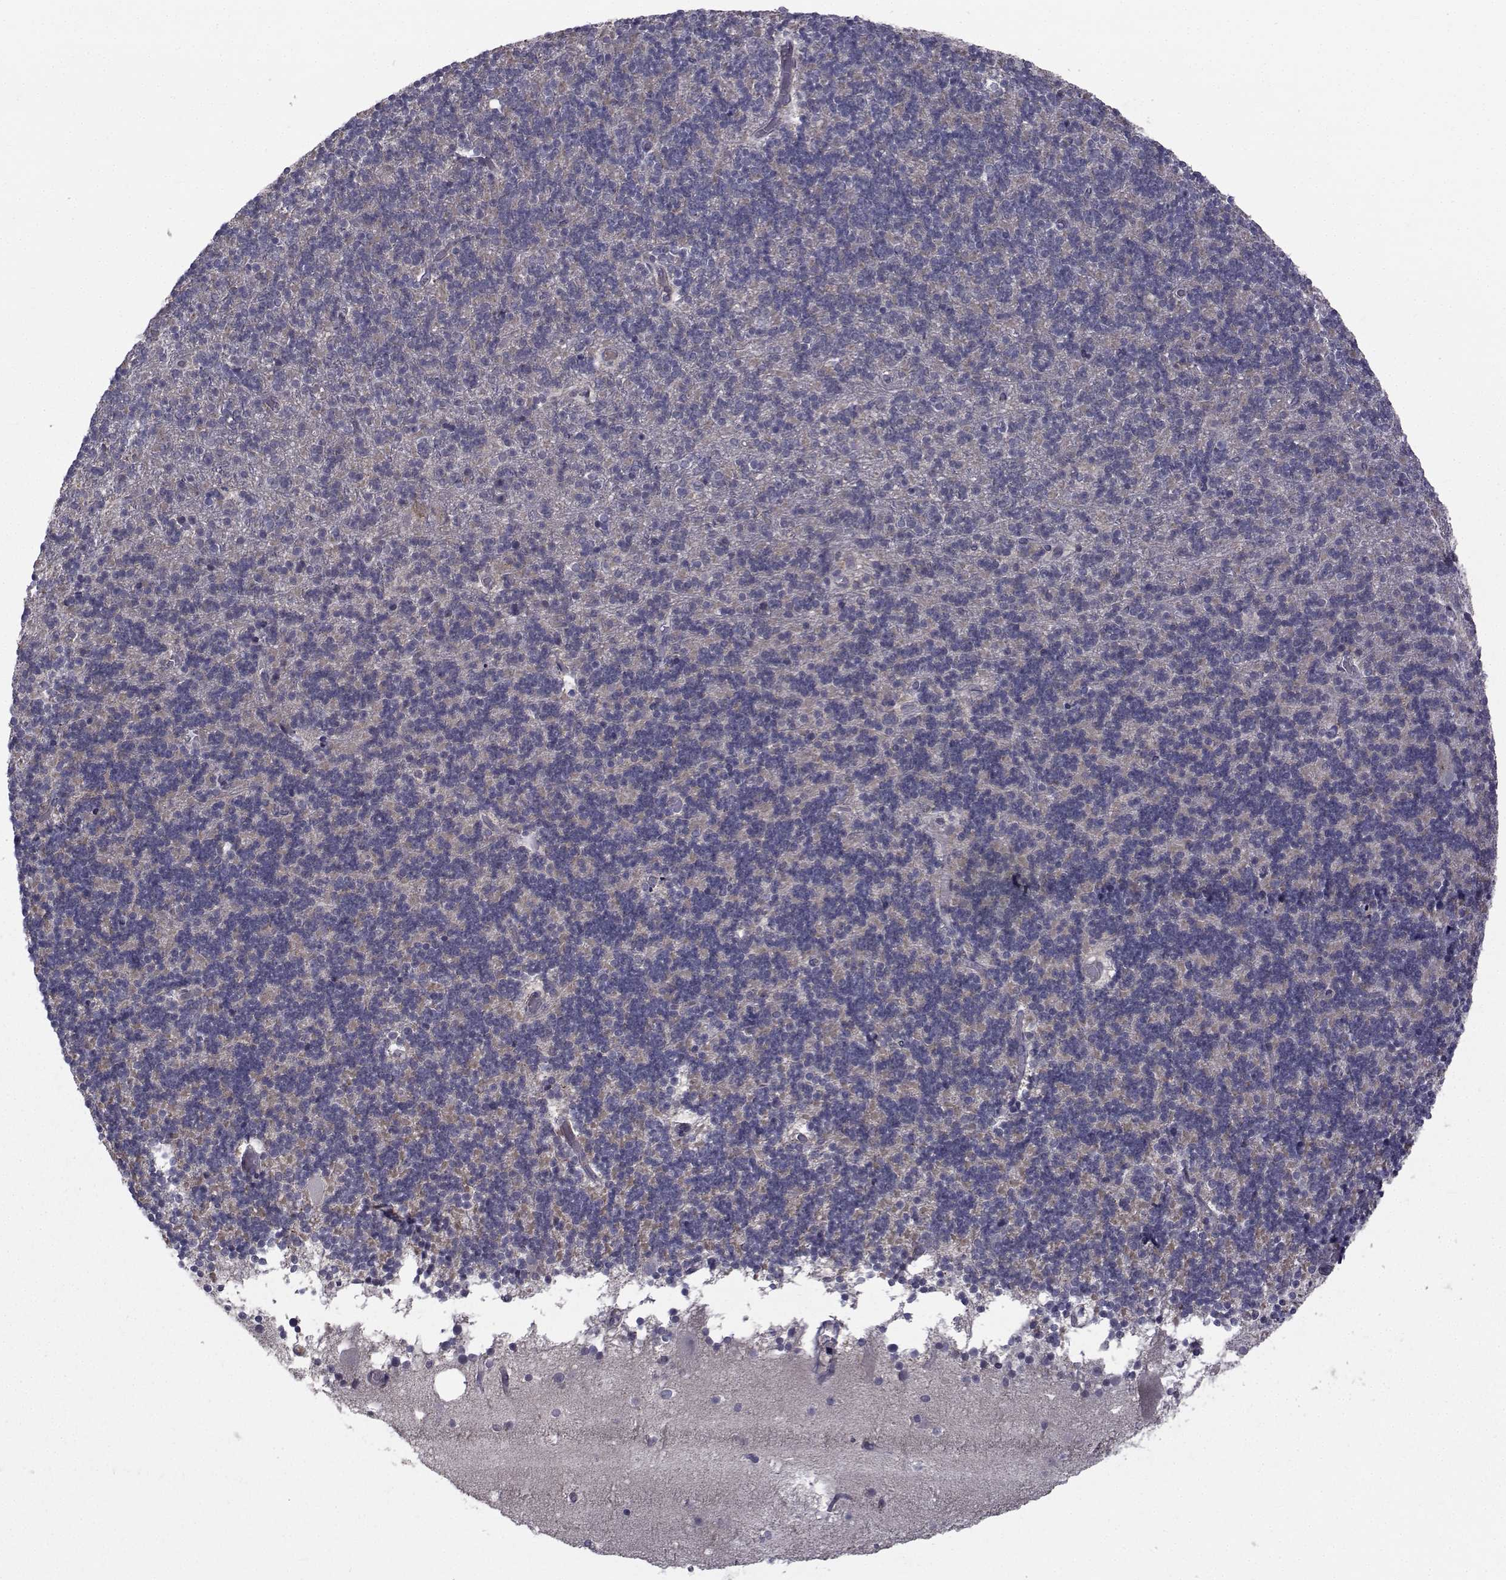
{"staining": {"intensity": "negative", "quantity": "none", "location": "none"}, "tissue": "cerebellum", "cell_type": "Cells in granular layer", "image_type": "normal", "snomed": [{"axis": "morphology", "description": "Normal tissue, NOS"}, {"axis": "topography", "description": "Cerebellum"}], "caption": "Normal cerebellum was stained to show a protein in brown. There is no significant positivity in cells in granular layer. Nuclei are stained in blue.", "gene": "FDXR", "patient": {"sex": "male", "age": 70}}